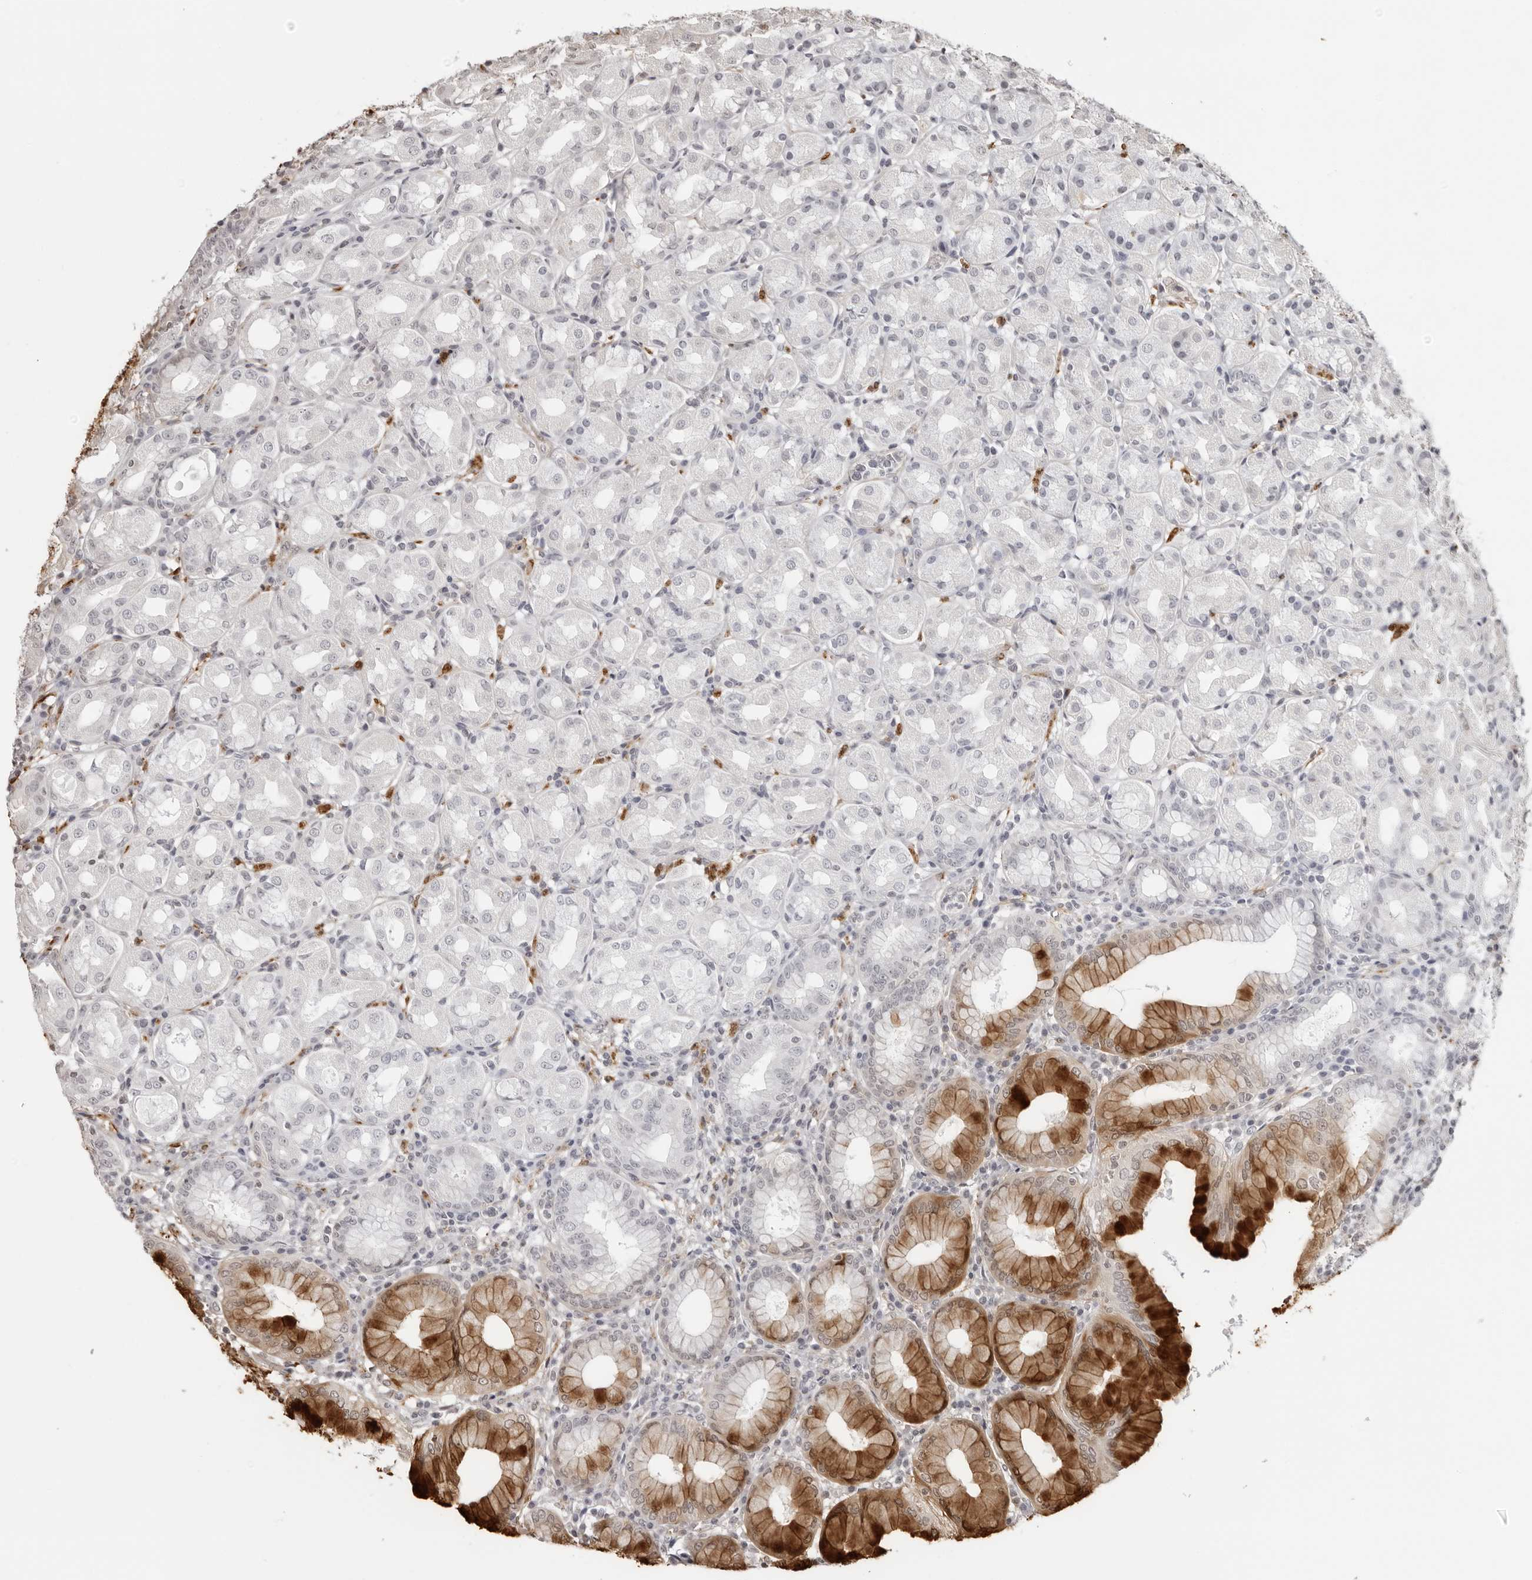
{"staining": {"intensity": "strong", "quantity": "<25%", "location": "cytoplasmic/membranous"}, "tissue": "stomach", "cell_type": "Glandular cells", "image_type": "normal", "snomed": [{"axis": "morphology", "description": "Normal tissue, NOS"}, {"axis": "topography", "description": "Stomach"}, {"axis": "topography", "description": "Stomach, lower"}], "caption": "Normal stomach was stained to show a protein in brown. There is medium levels of strong cytoplasmic/membranous expression in about <25% of glandular cells. (DAB = brown stain, brightfield microscopy at high magnification).", "gene": "UNK", "patient": {"sex": "female", "age": 56}}